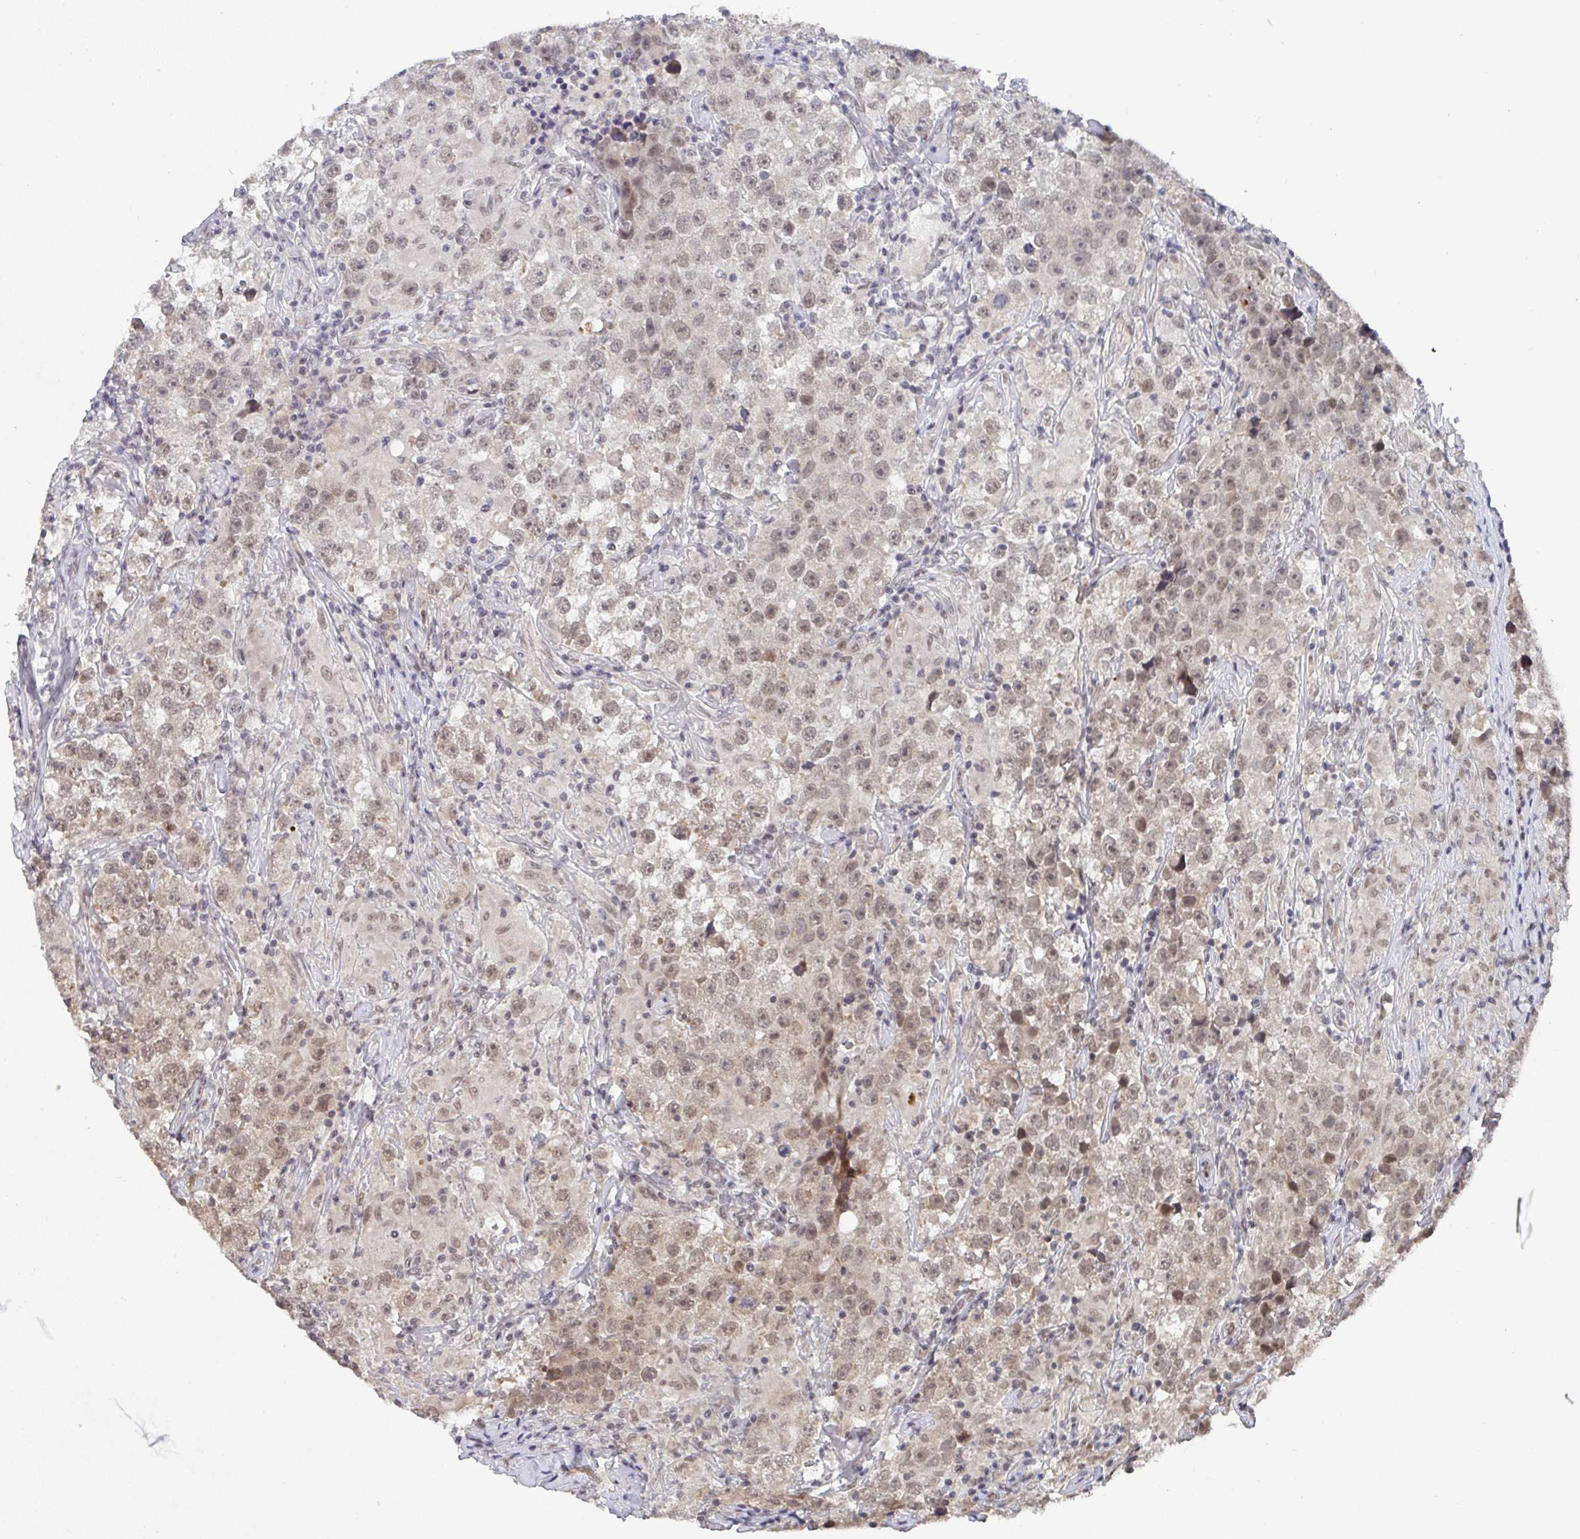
{"staining": {"intensity": "moderate", "quantity": ">75%", "location": "nuclear"}, "tissue": "testis cancer", "cell_type": "Tumor cells", "image_type": "cancer", "snomed": [{"axis": "morphology", "description": "Seminoma, NOS"}, {"axis": "topography", "description": "Testis"}], "caption": "Immunohistochemistry of testis cancer reveals medium levels of moderate nuclear expression in about >75% of tumor cells.", "gene": "JMJD1C", "patient": {"sex": "male", "age": 46}}